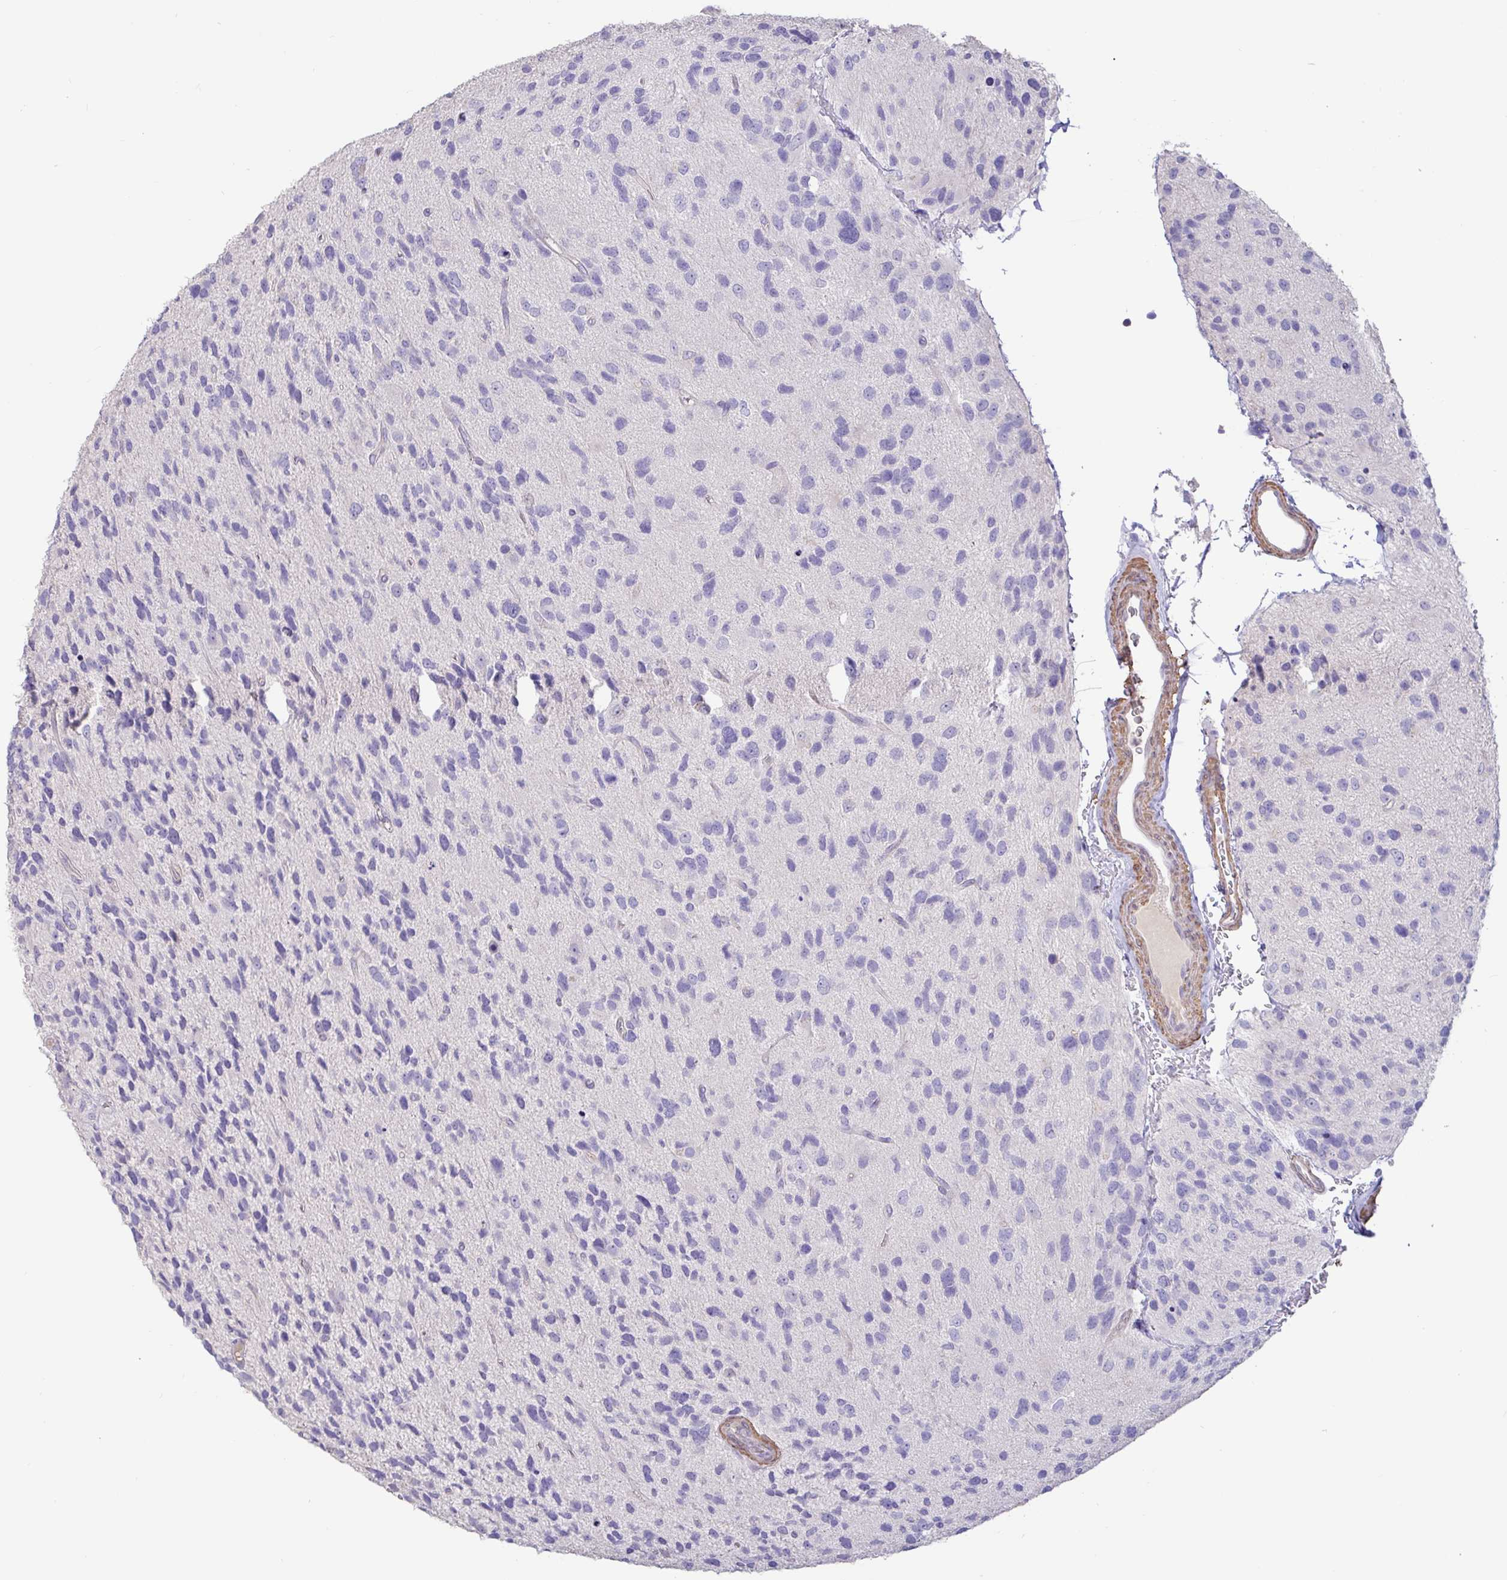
{"staining": {"intensity": "negative", "quantity": "none", "location": "none"}, "tissue": "glioma", "cell_type": "Tumor cells", "image_type": "cancer", "snomed": [{"axis": "morphology", "description": "Glioma, malignant, High grade"}, {"axis": "topography", "description": "Brain"}], "caption": "Immunohistochemical staining of human glioma demonstrates no significant expression in tumor cells. The staining is performed using DAB (3,3'-diaminobenzidine) brown chromogen with nuclei counter-stained in using hematoxylin.", "gene": "PYGM", "patient": {"sex": "female", "age": 58}}